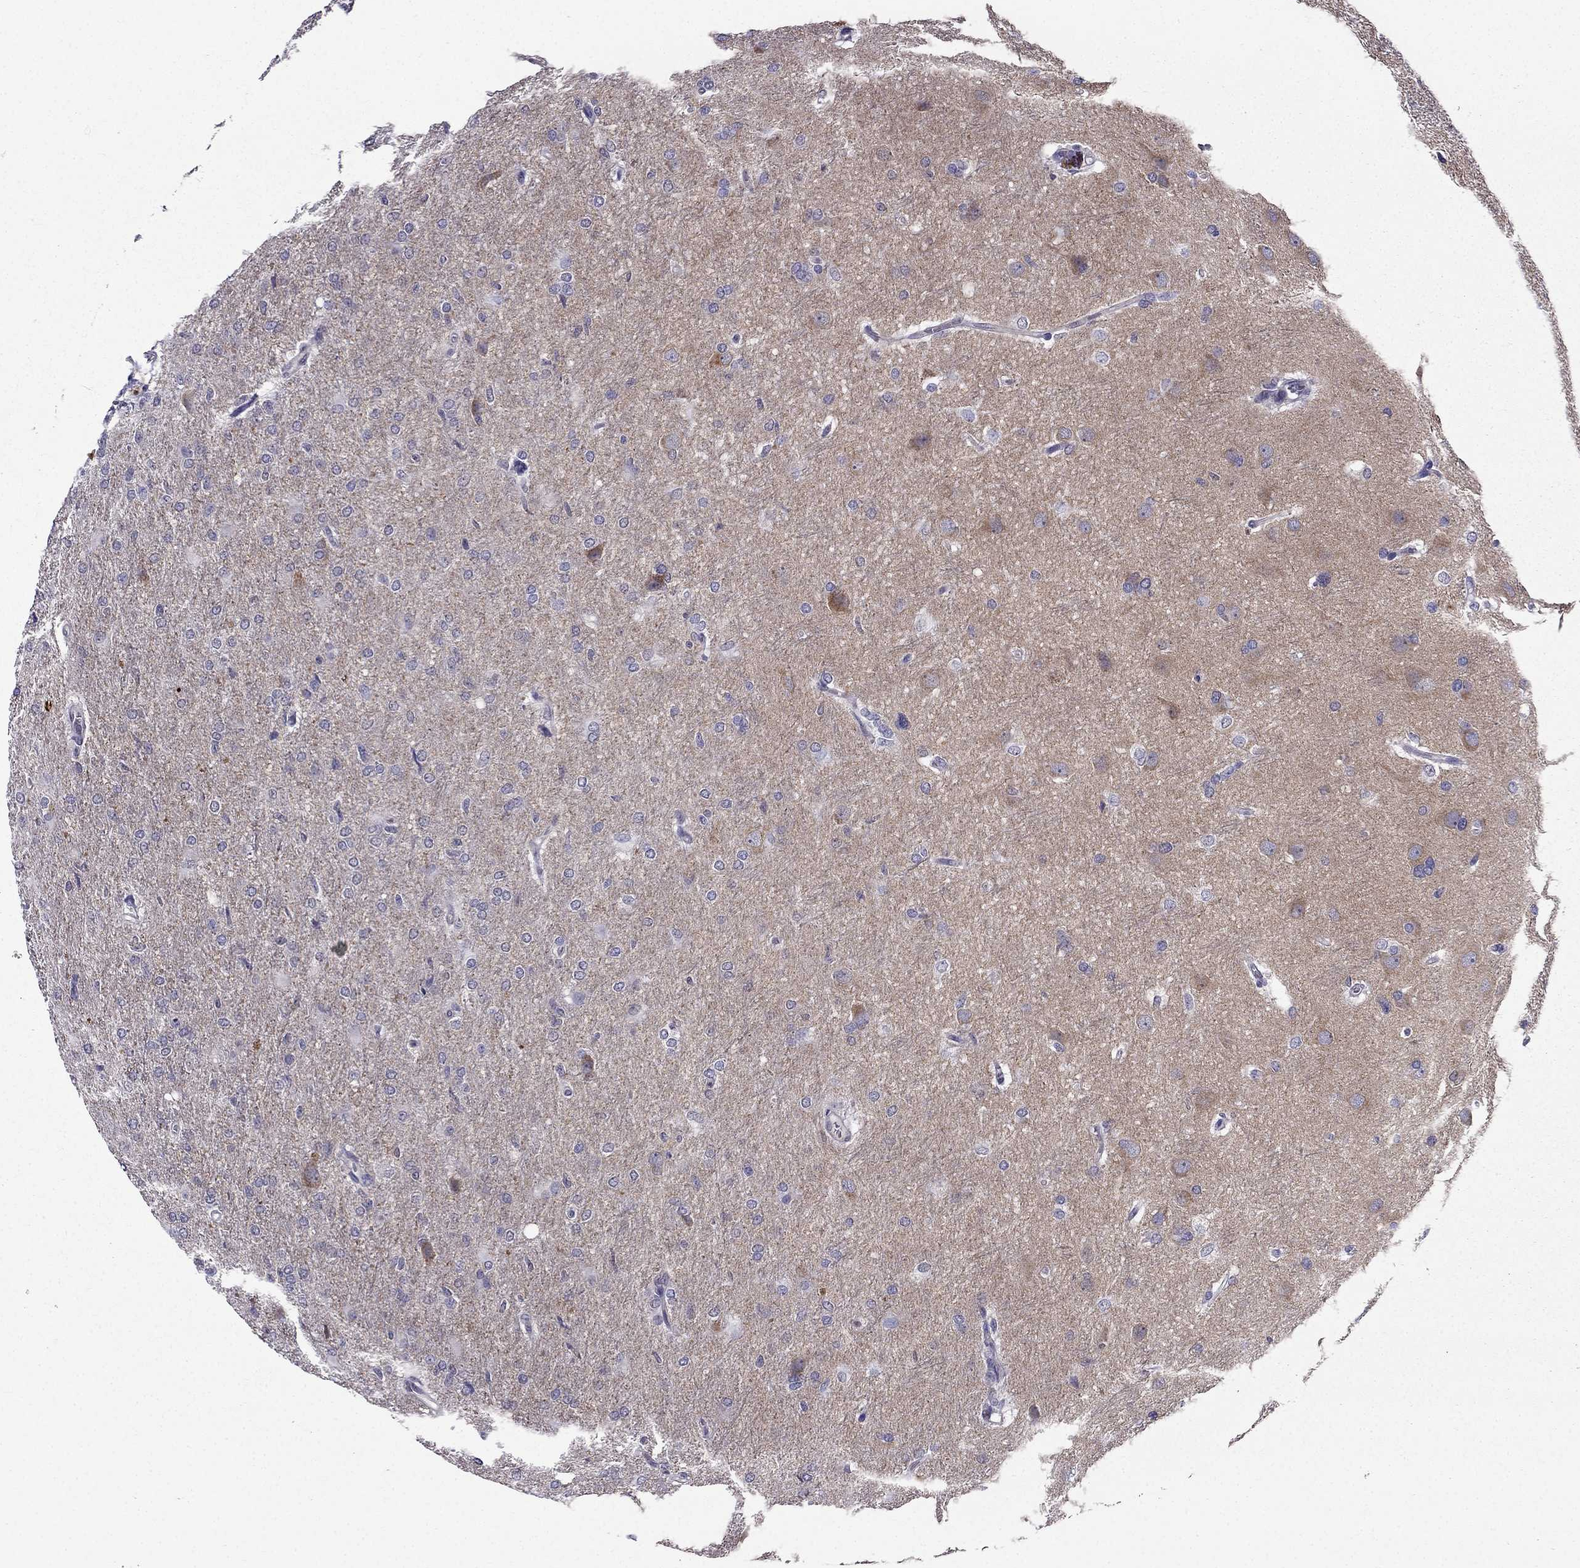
{"staining": {"intensity": "negative", "quantity": "none", "location": "none"}, "tissue": "glioma", "cell_type": "Tumor cells", "image_type": "cancer", "snomed": [{"axis": "morphology", "description": "Glioma, malignant, High grade"}, {"axis": "topography", "description": "Brain"}], "caption": "An immunohistochemistry (IHC) image of high-grade glioma (malignant) is shown. There is no staining in tumor cells of high-grade glioma (malignant). (DAB immunohistochemistry with hematoxylin counter stain).", "gene": "AAK1", "patient": {"sex": "male", "age": 68}}